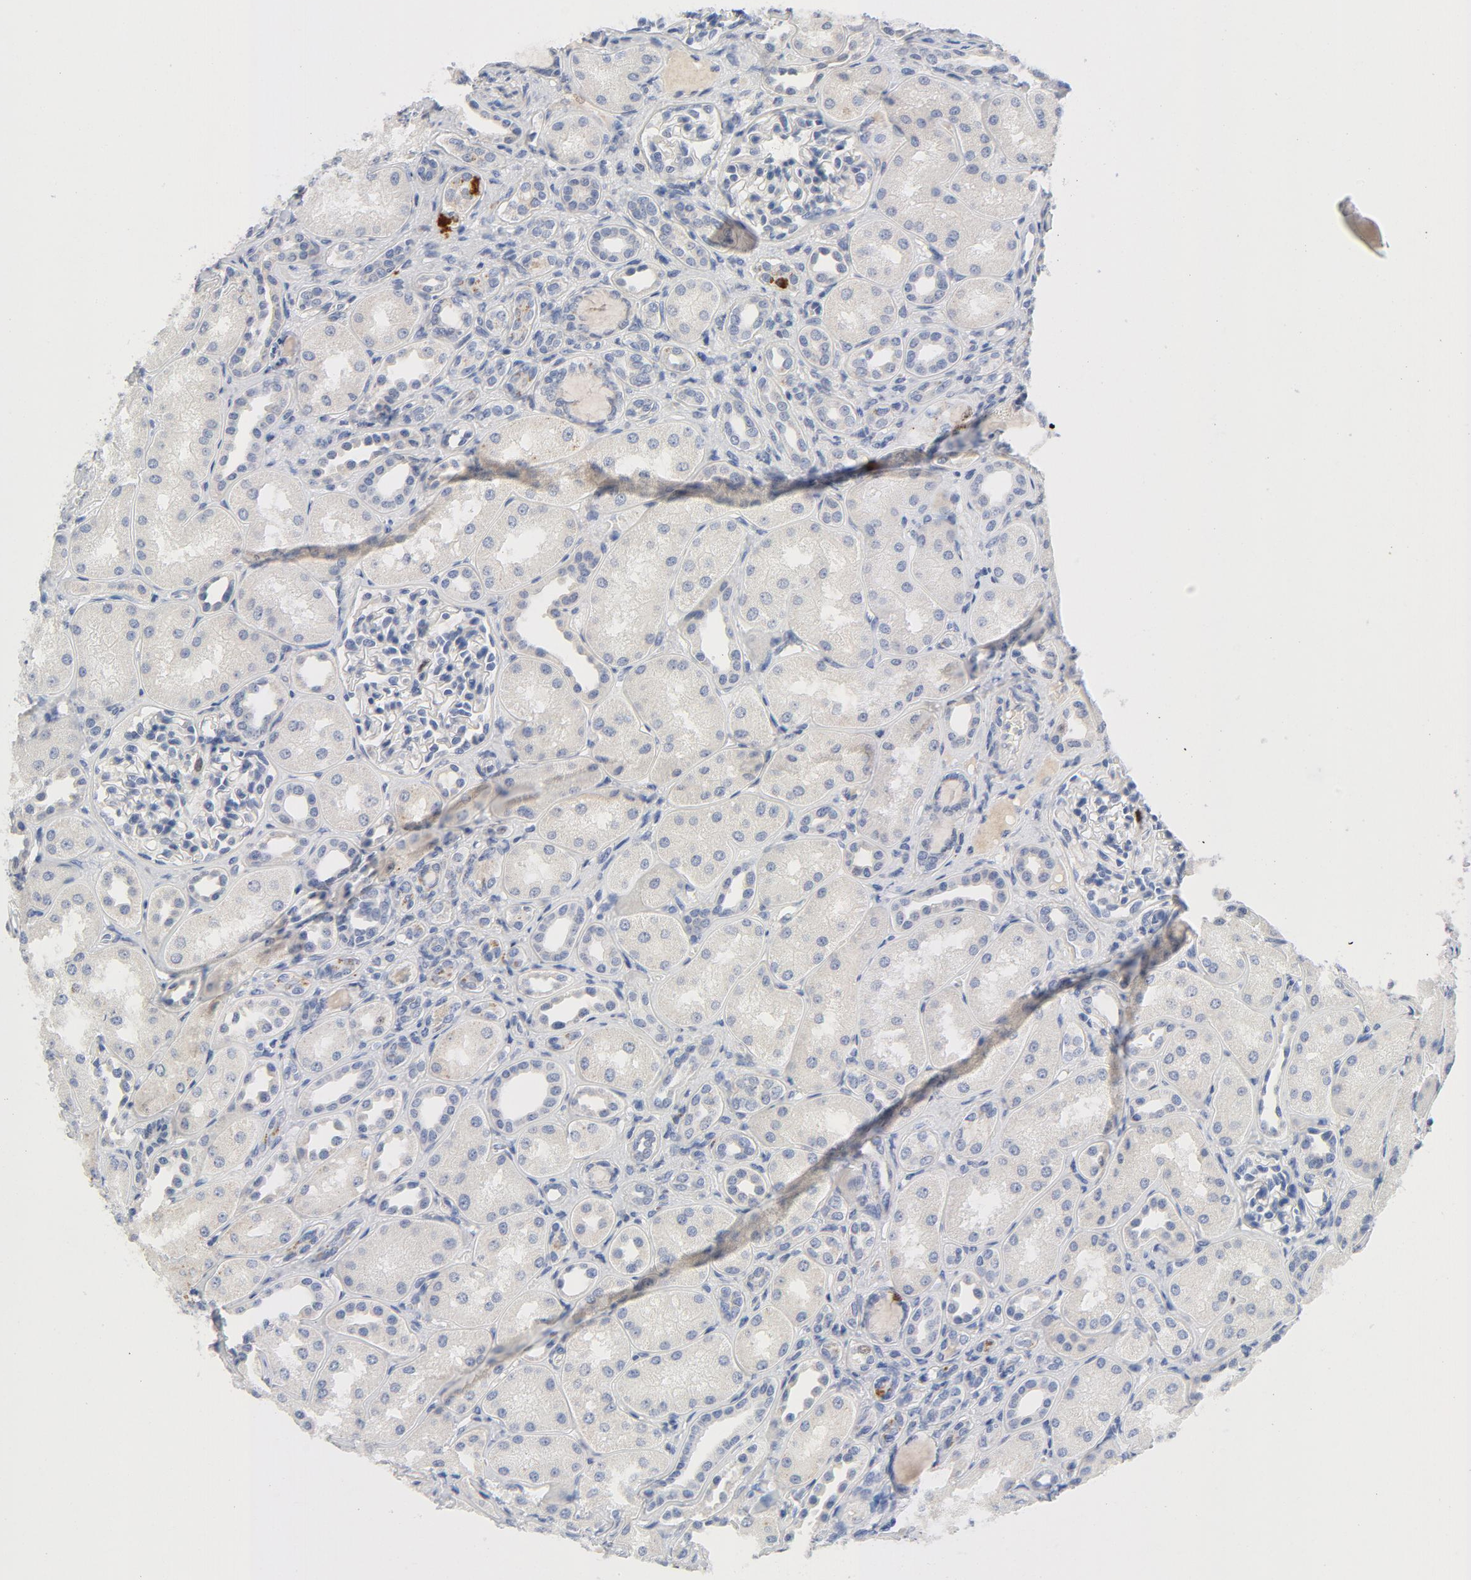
{"staining": {"intensity": "negative", "quantity": "none", "location": "none"}, "tissue": "kidney", "cell_type": "Cells in glomeruli", "image_type": "normal", "snomed": [{"axis": "morphology", "description": "Normal tissue, NOS"}, {"axis": "topography", "description": "Kidney"}], "caption": "Immunohistochemical staining of unremarkable kidney reveals no significant positivity in cells in glomeruli.", "gene": "BIRC5", "patient": {"sex": "male", "age": 7}}